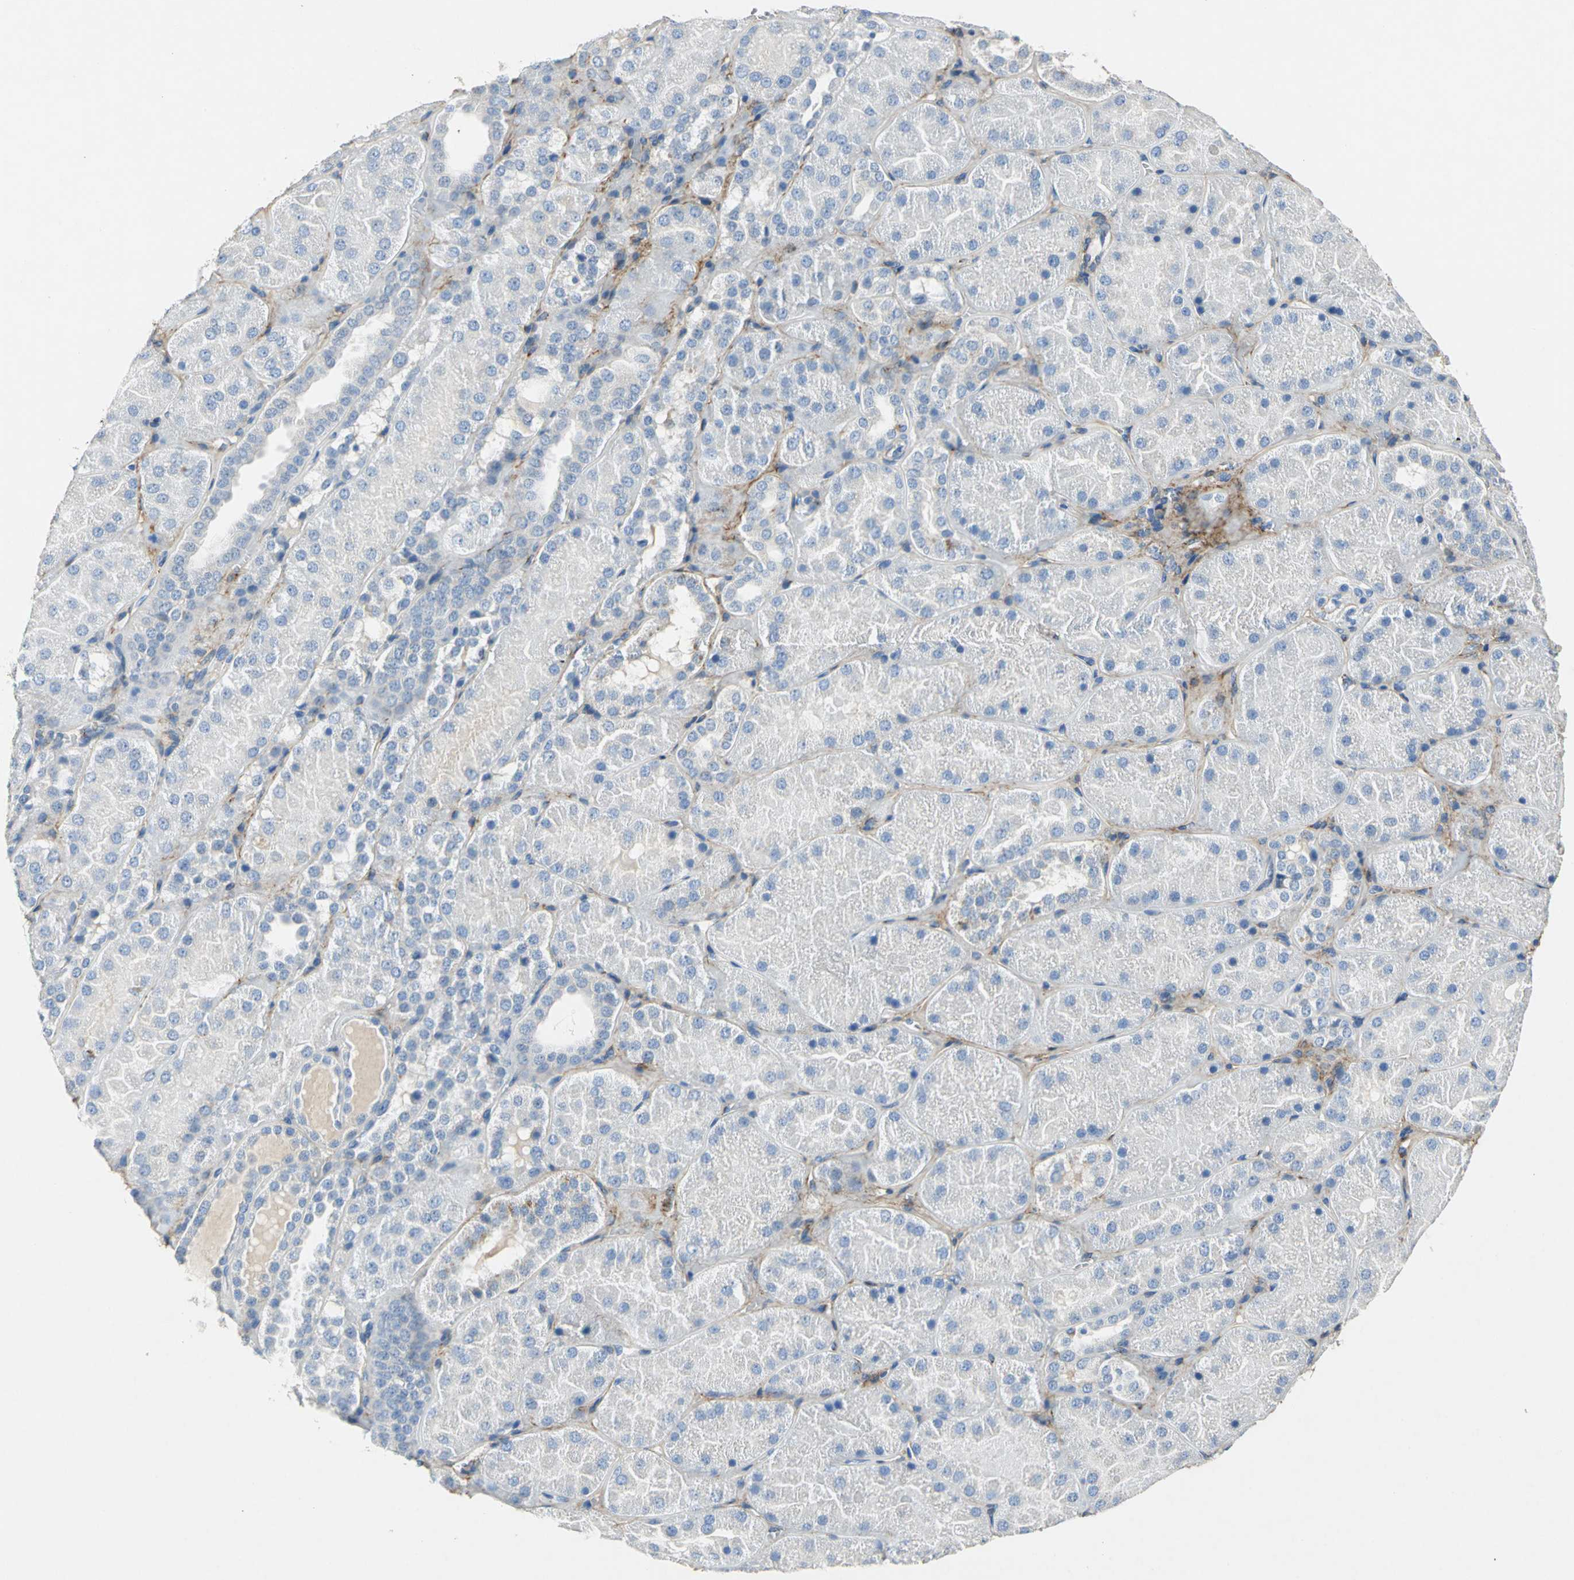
{"staining": {"intensity": "negative", "quantity": "none", "location": "none"}, "tissue": "kidney", "cell_type": "Cells in glomeruli", "image_type": "normal", "snomed": [{"axis": "morphology", "description": "Normal tissue, NOS"}, {"axis": "topography", "description": "Kidney"}], "caption": "Immunohistochemistry micrograph of unremarkable human kidney stained for a protein (brown), which displays no expression in cells in glomeruli. Brightfield microscopy of immunohistochemistry stained with DAB (3,3'-diaminobenzidine) (brown) and hematoxylin (blue), captured at high magnification.", "gene": "EFNB3", "patient": {"sex": "male", "age": 28}}